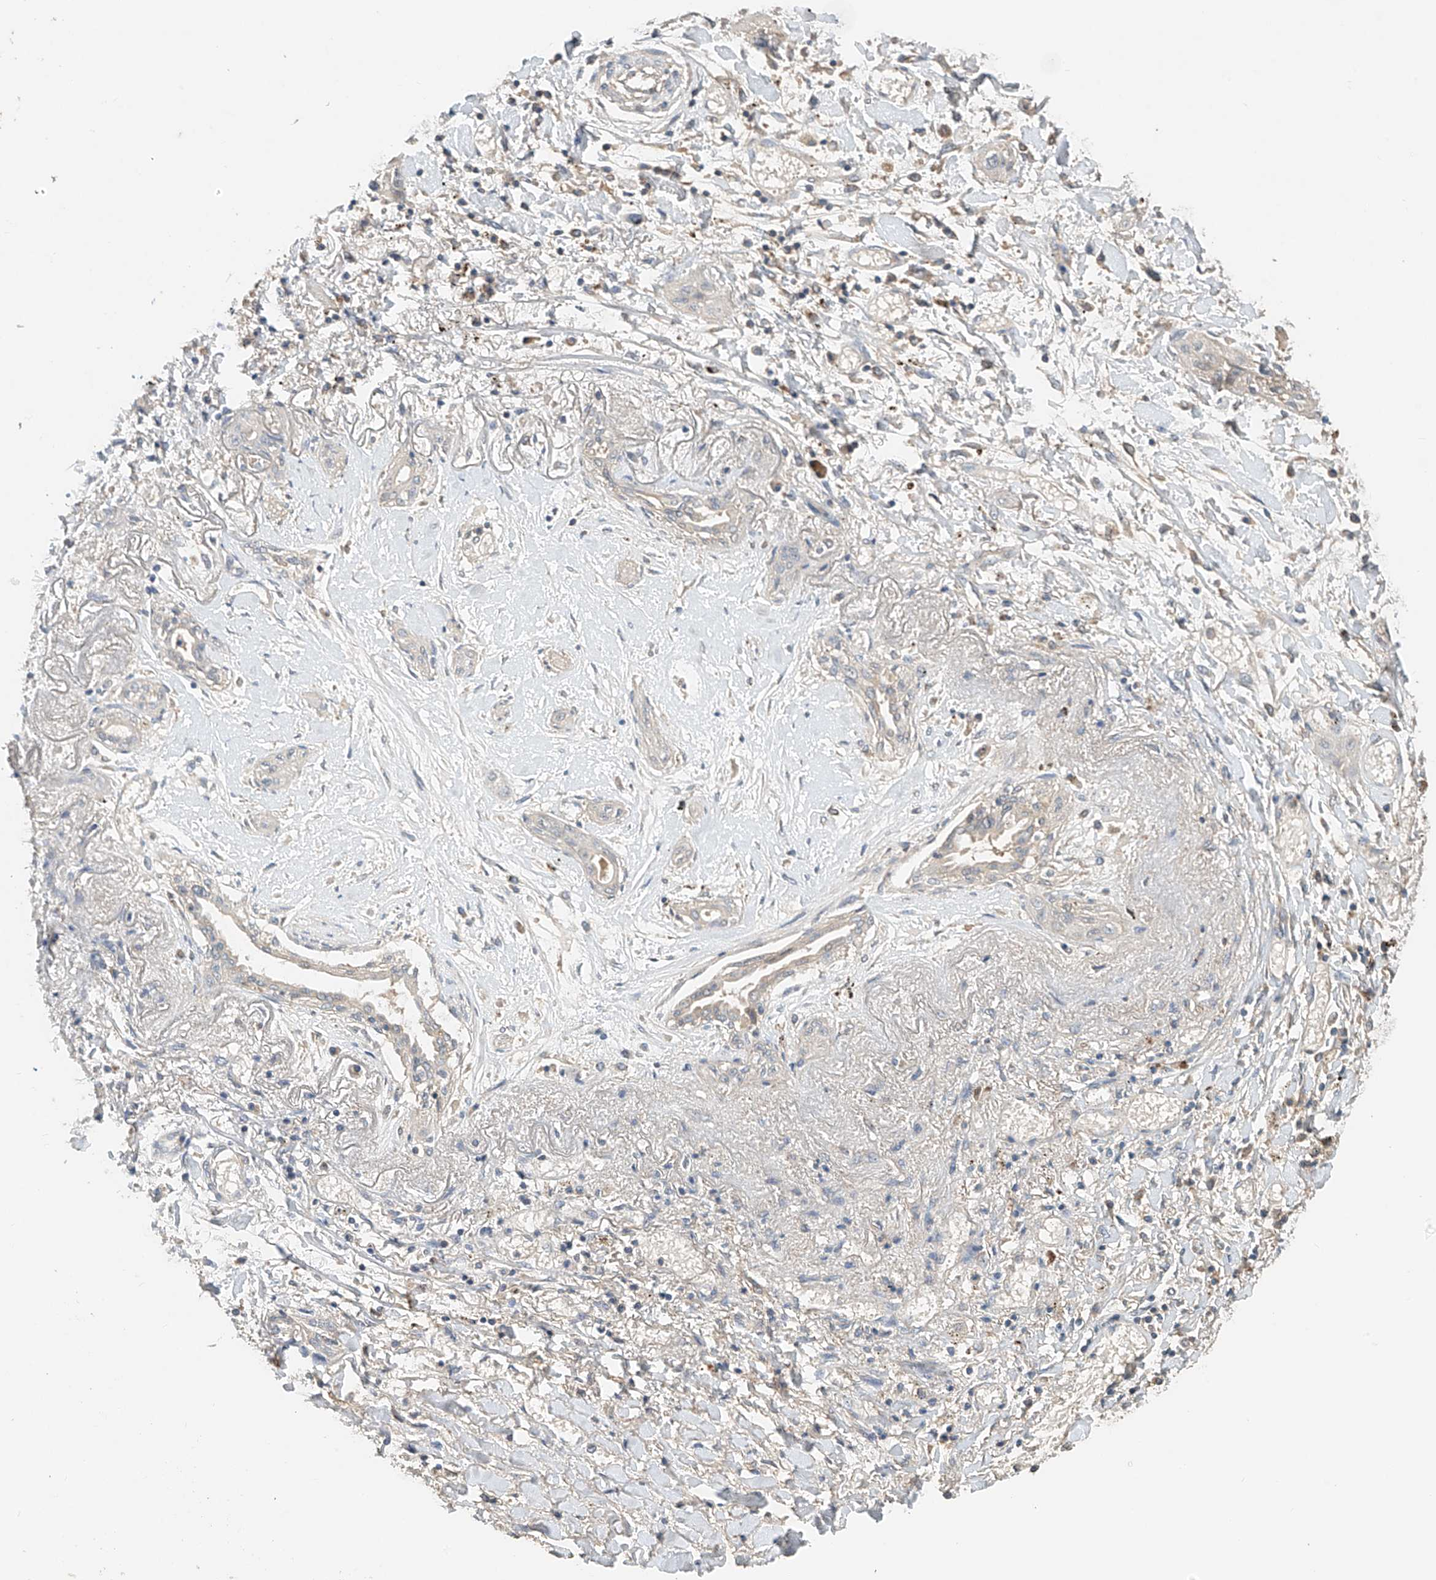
{"staining": {"intensity": "negative", "quantity": "none", "location": "none"}, "tissue": "lung cancer", "cell_type": "Tumor cells", "image_type": "cancer", "snomed": [{"axis": "morphology", "description": "Squamous cell carcinoma, NOS"}, {"axis": "topography", "description": "Lung"}], "caption": "DAB immunohistochemical staining of human lung cancer (squamous cell carcinoma) displays no significant positivity in tumor cells. The staining is performed using DAB brown chromogen with nuclei counter-stained in using hematoxylin.", "gene": "GNB1L", "patient": {"sex": "female", "age": 47}}